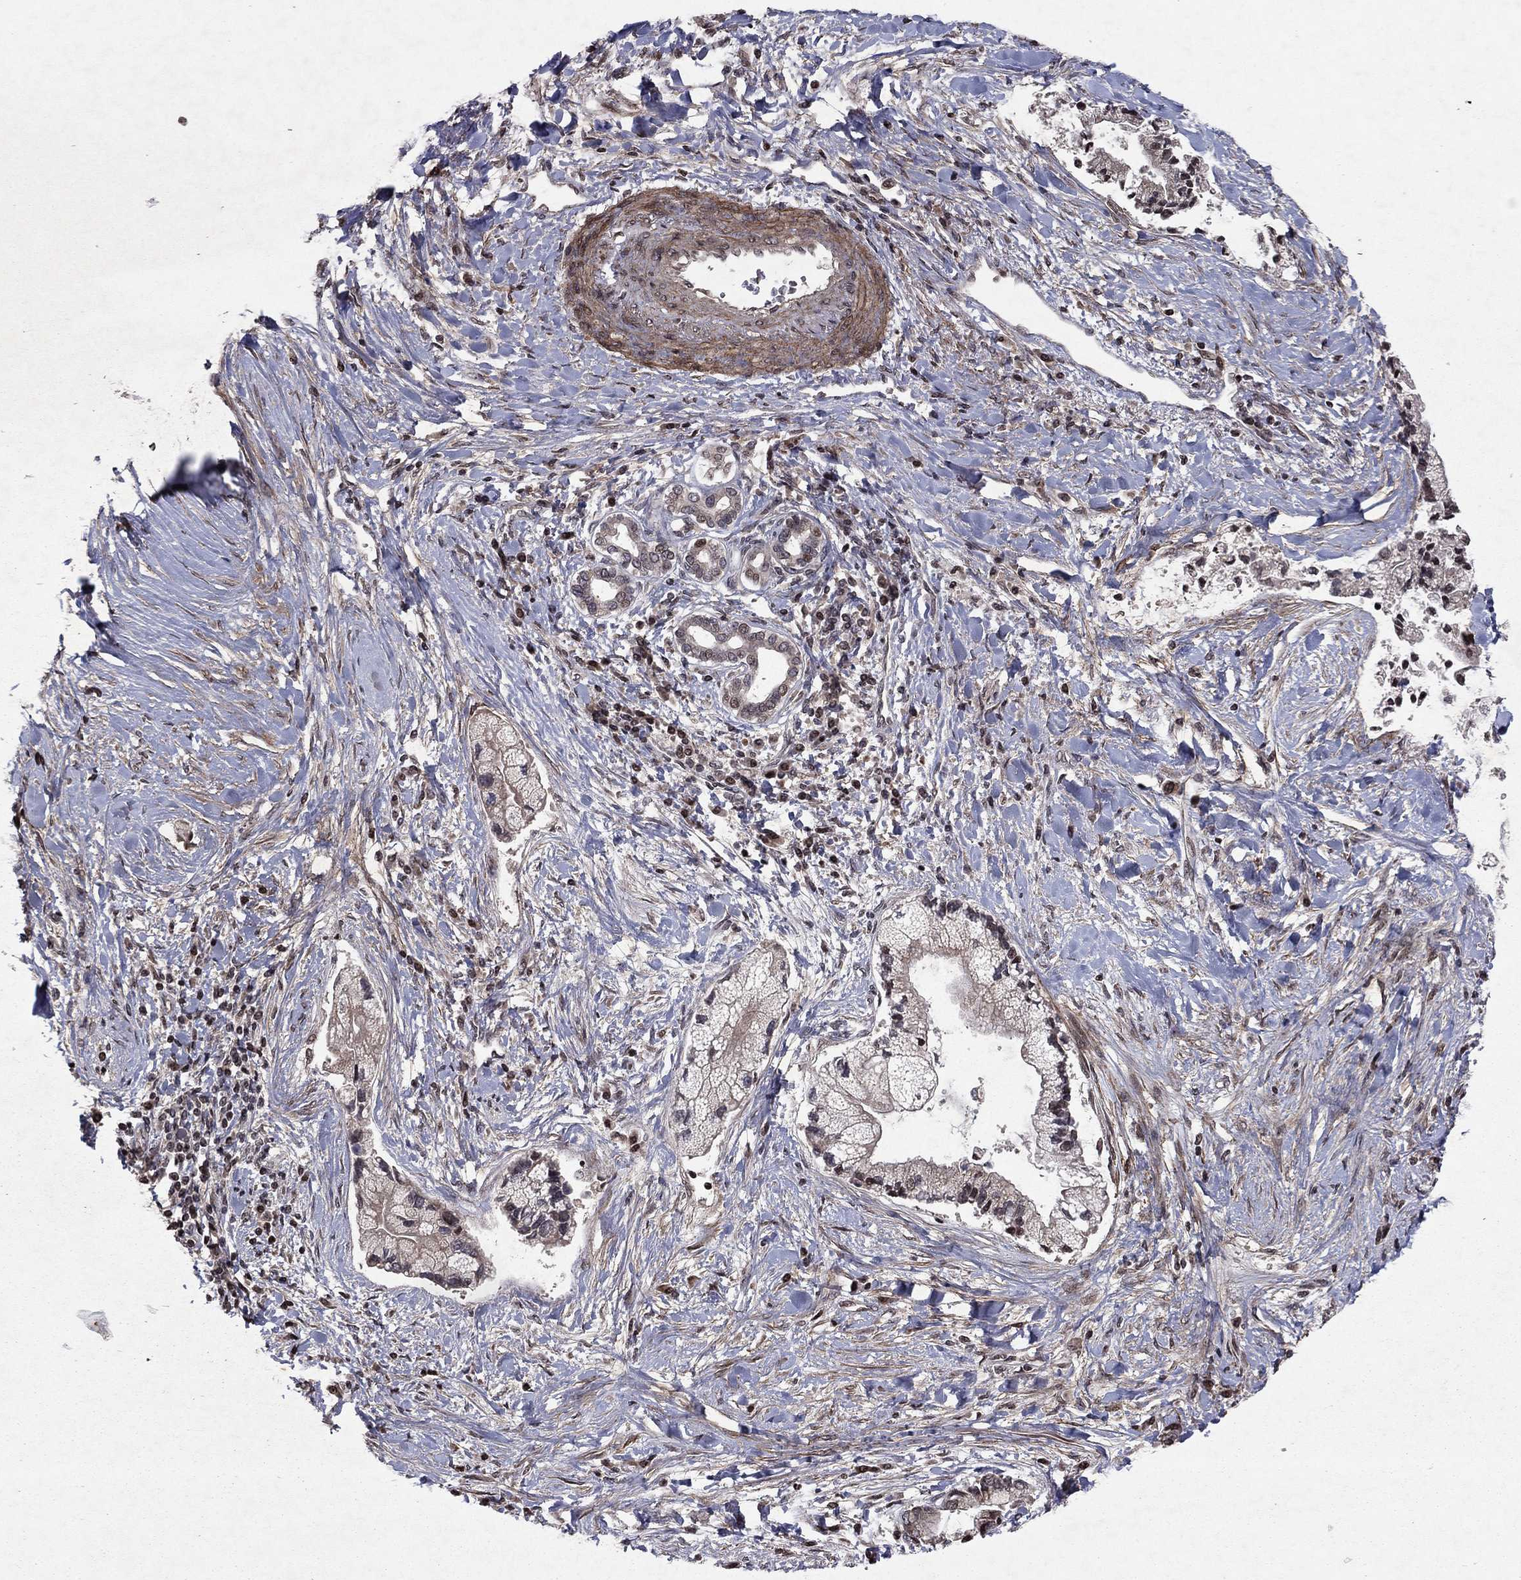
{"staining": {"intensity": "negative", "quantity": "none", "location": "none"}, "tissue": "liver cancer", "cell_type": "Tumor cells", "image_type": "cancer", "snomed": [{"axis": "morphology", "description": "Cholangiocarcinoma"}, {"axis": "topography", "description": "Liver"}], "caption": "A photomicrograph of human cholangiocarcinoma (liver) is negative for staining in tumor cells.", "gene": "SORBS1", "patient": {"sex": "male", "age": 50}}